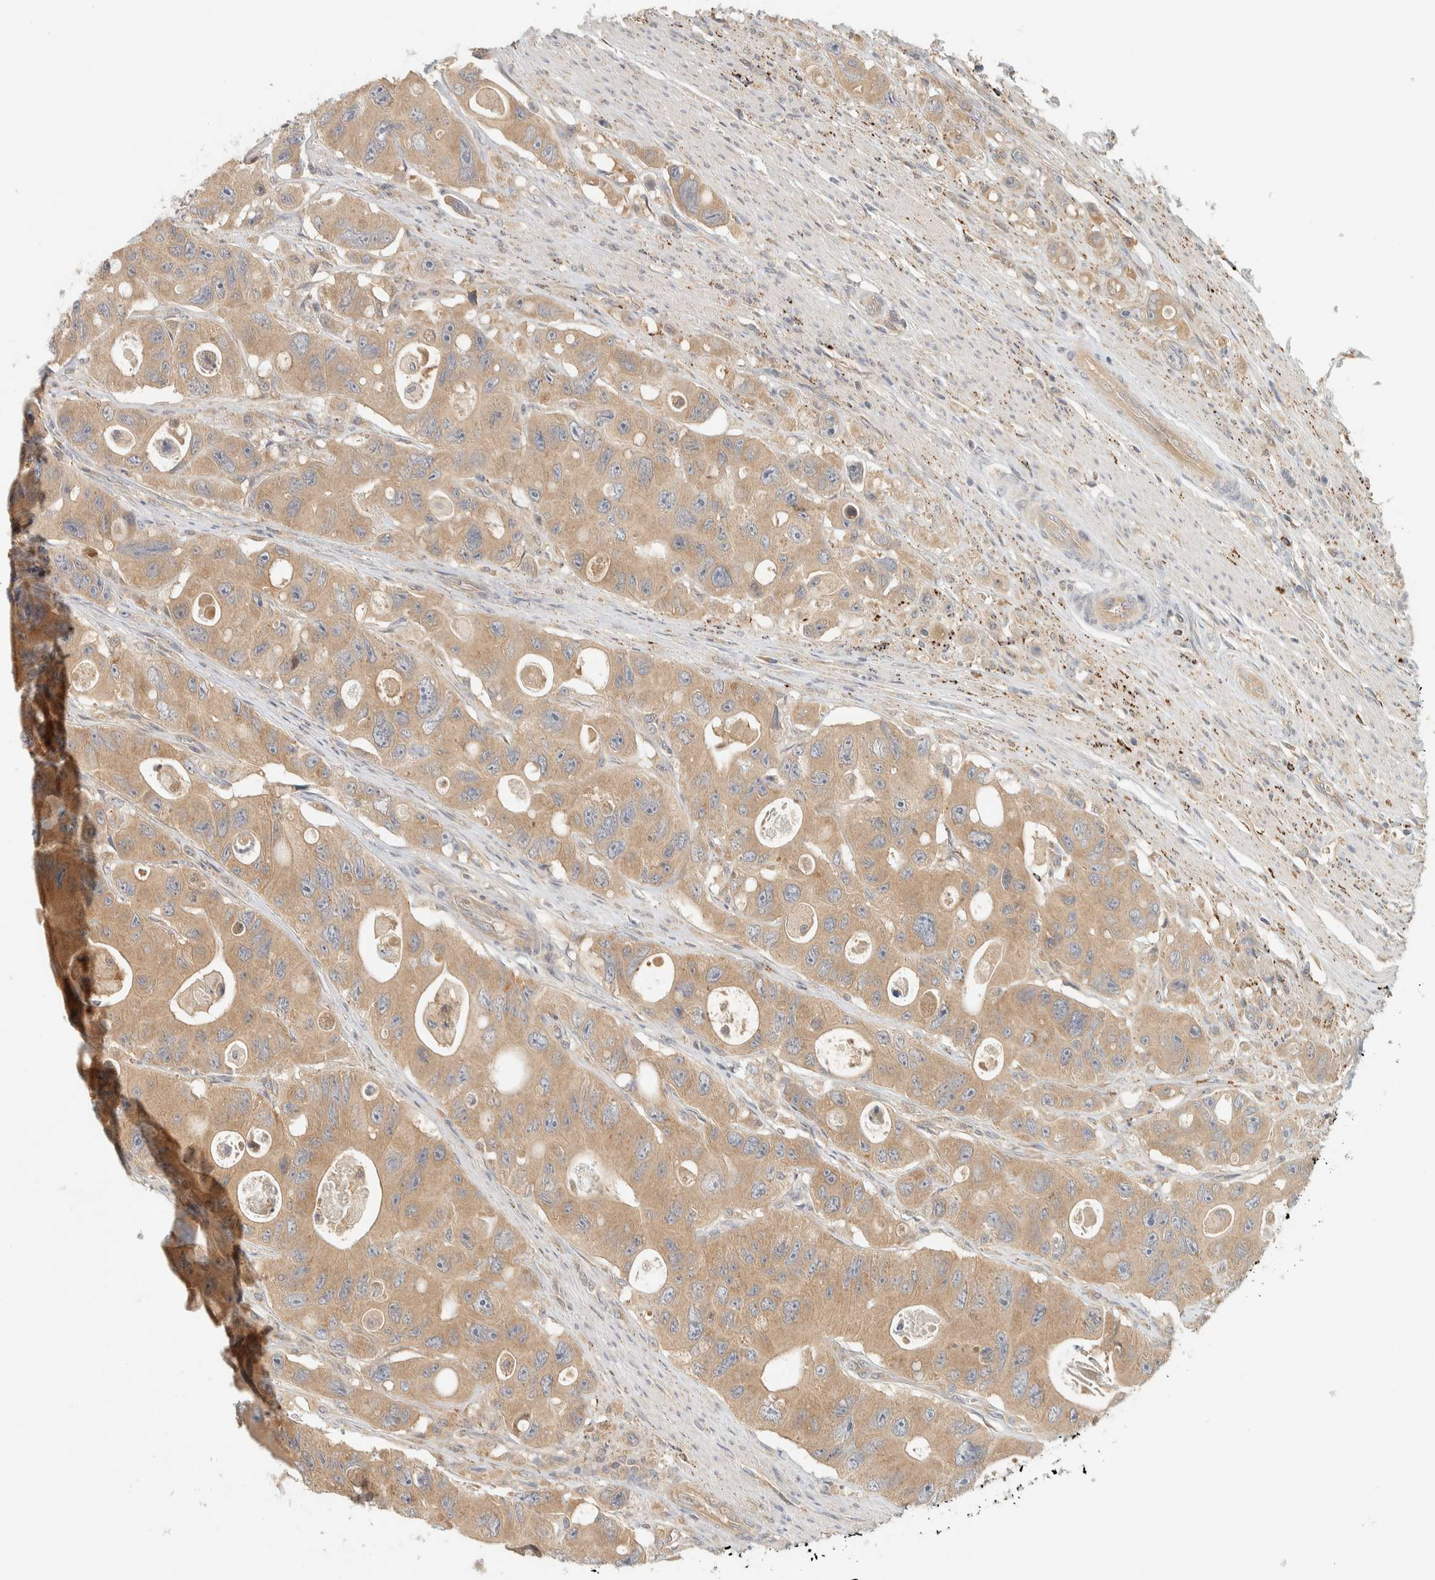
{"staining": {"intensity": "moderate", "quantity": ">75%", "location": "cytoplasmic/membranous"}, "tissue": "colorectal cancer", "cell_type": "Tumor cells", "image_type": "cancer", "snomed": [{"axis": "morphology", "description": "Adenocarcinoma, NOS"}, {"axis": "topography", "description": "Colon"}], "caption": "A medium amount of moderate cytoplasmic/membranous positivity is appreciated in approximately >75% of tumor cells in colorectal cancer (adenocarcinoma) tissue.", "gene": "FAM167A", "patient": {"sex": "female", "age": 46}}